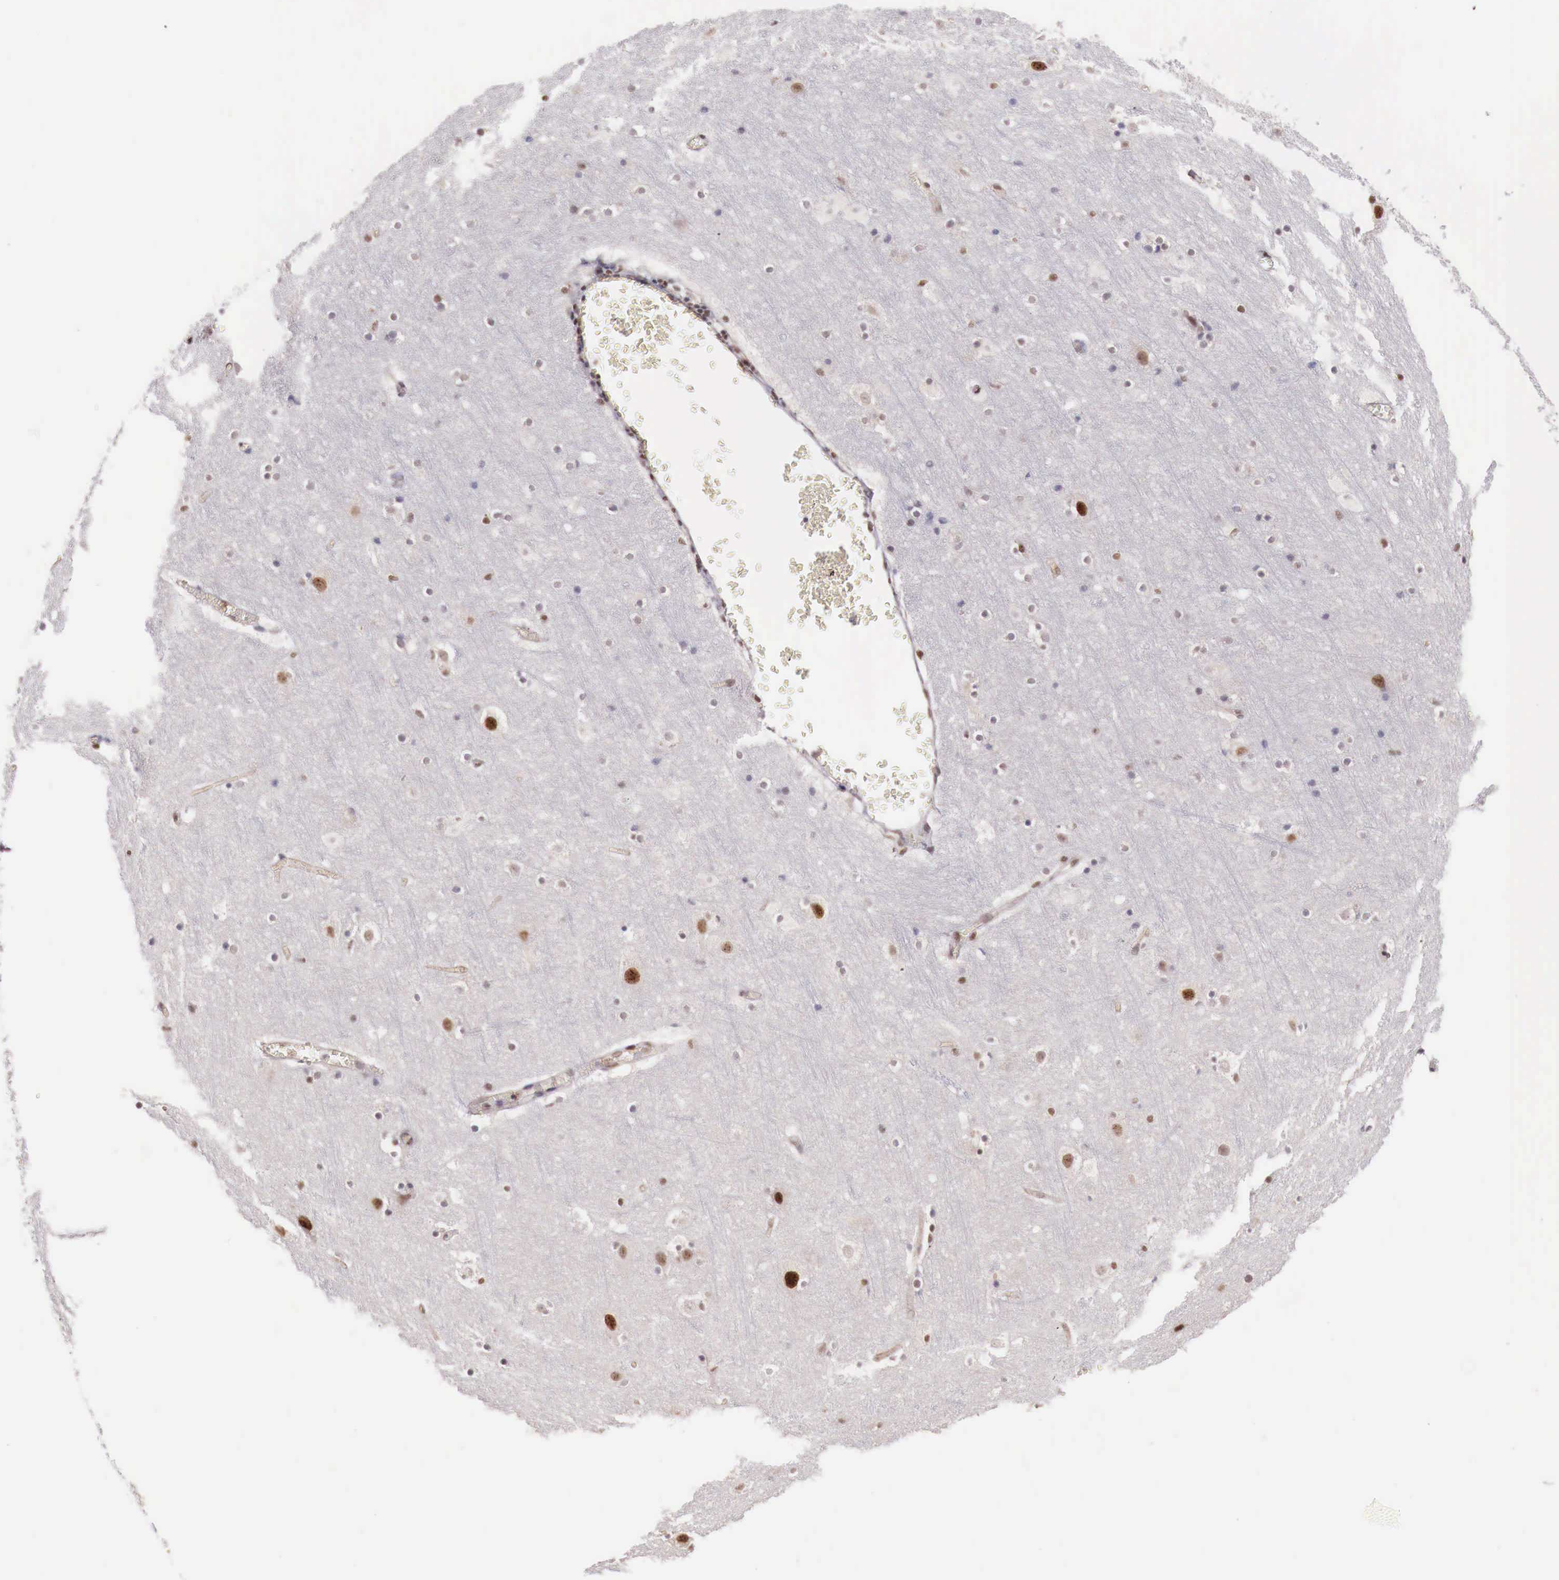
{"staining": {"intensity": "moderate", "quantity": ">75%", "location": "nuclear"}, "tissue": "cerebral cortex", "cell_type": "Endothelial cells", "image_type": "normal", "snomed": [{"axis": "morphology", "description": "Normal tissue, NOS"}, {"axis": "topography", "description": "Cerebral cortex"}], "caption": "This photomicrograph demonstrates immunohistochemistry staining of normal cerebral cortex, with medium moderate nuclear staining in about >75% of endothelial cells.", "gene": "FOXP2", "patient": {"sex": "male", "age": 45}}